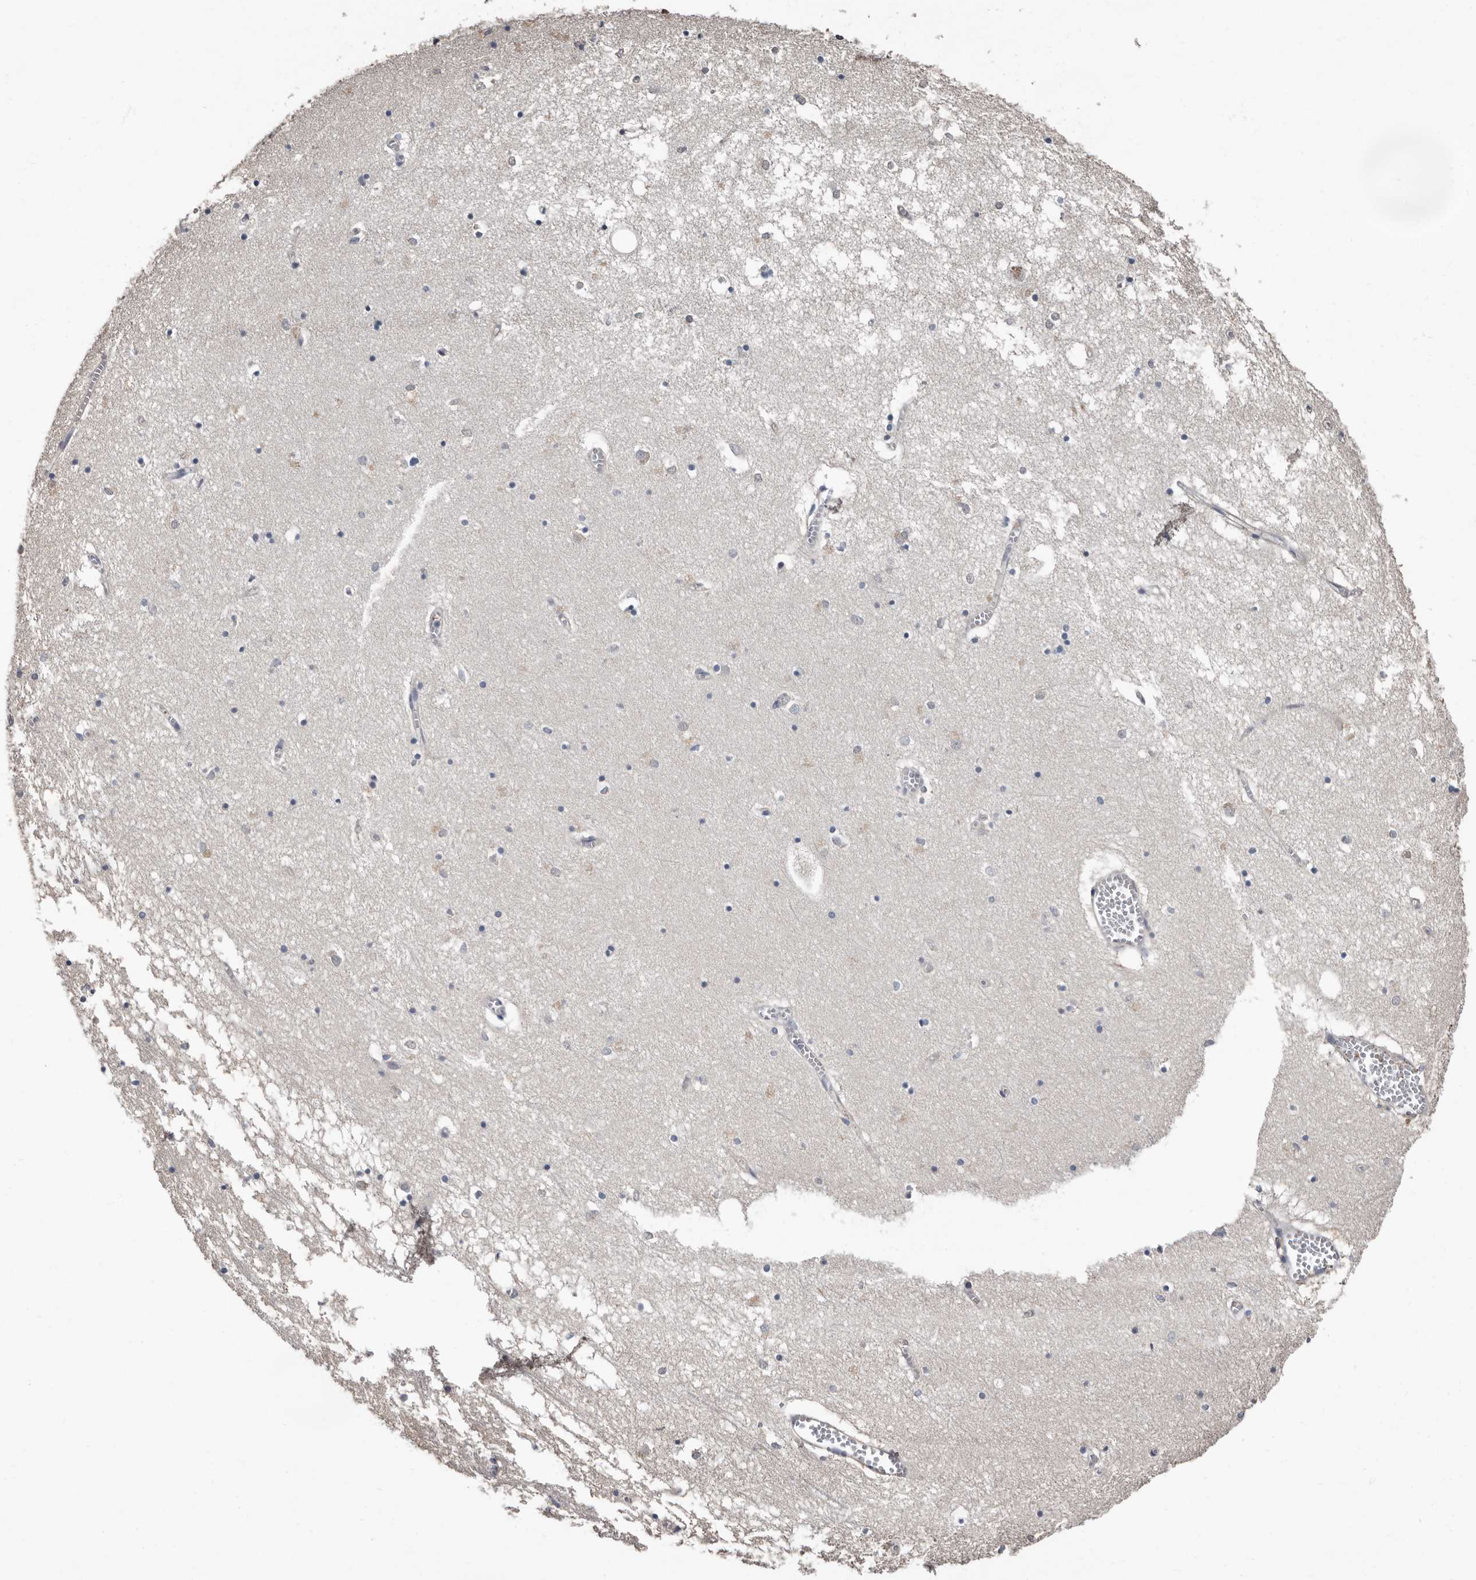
{"staining": {"intensity": "negative", "quantity": "none", "location": "none"}, "tissue": "hippocampus", "cell_type": "Glial cells", "image_type": "normal", "snomed": [{"axis": "morphology", "description": "Normal tissue, NOS"}, {"axis": "topography", "description": "Hippocampus"}], "caption": "Normal hippocampus was stained to show a protein in brown. There is no significant staining in glial cells. (DAB immunohistochemistry with hematoxylin counter stain).", "gene": "MRPL18", "patient": {"sex": "male", "age": 70}}